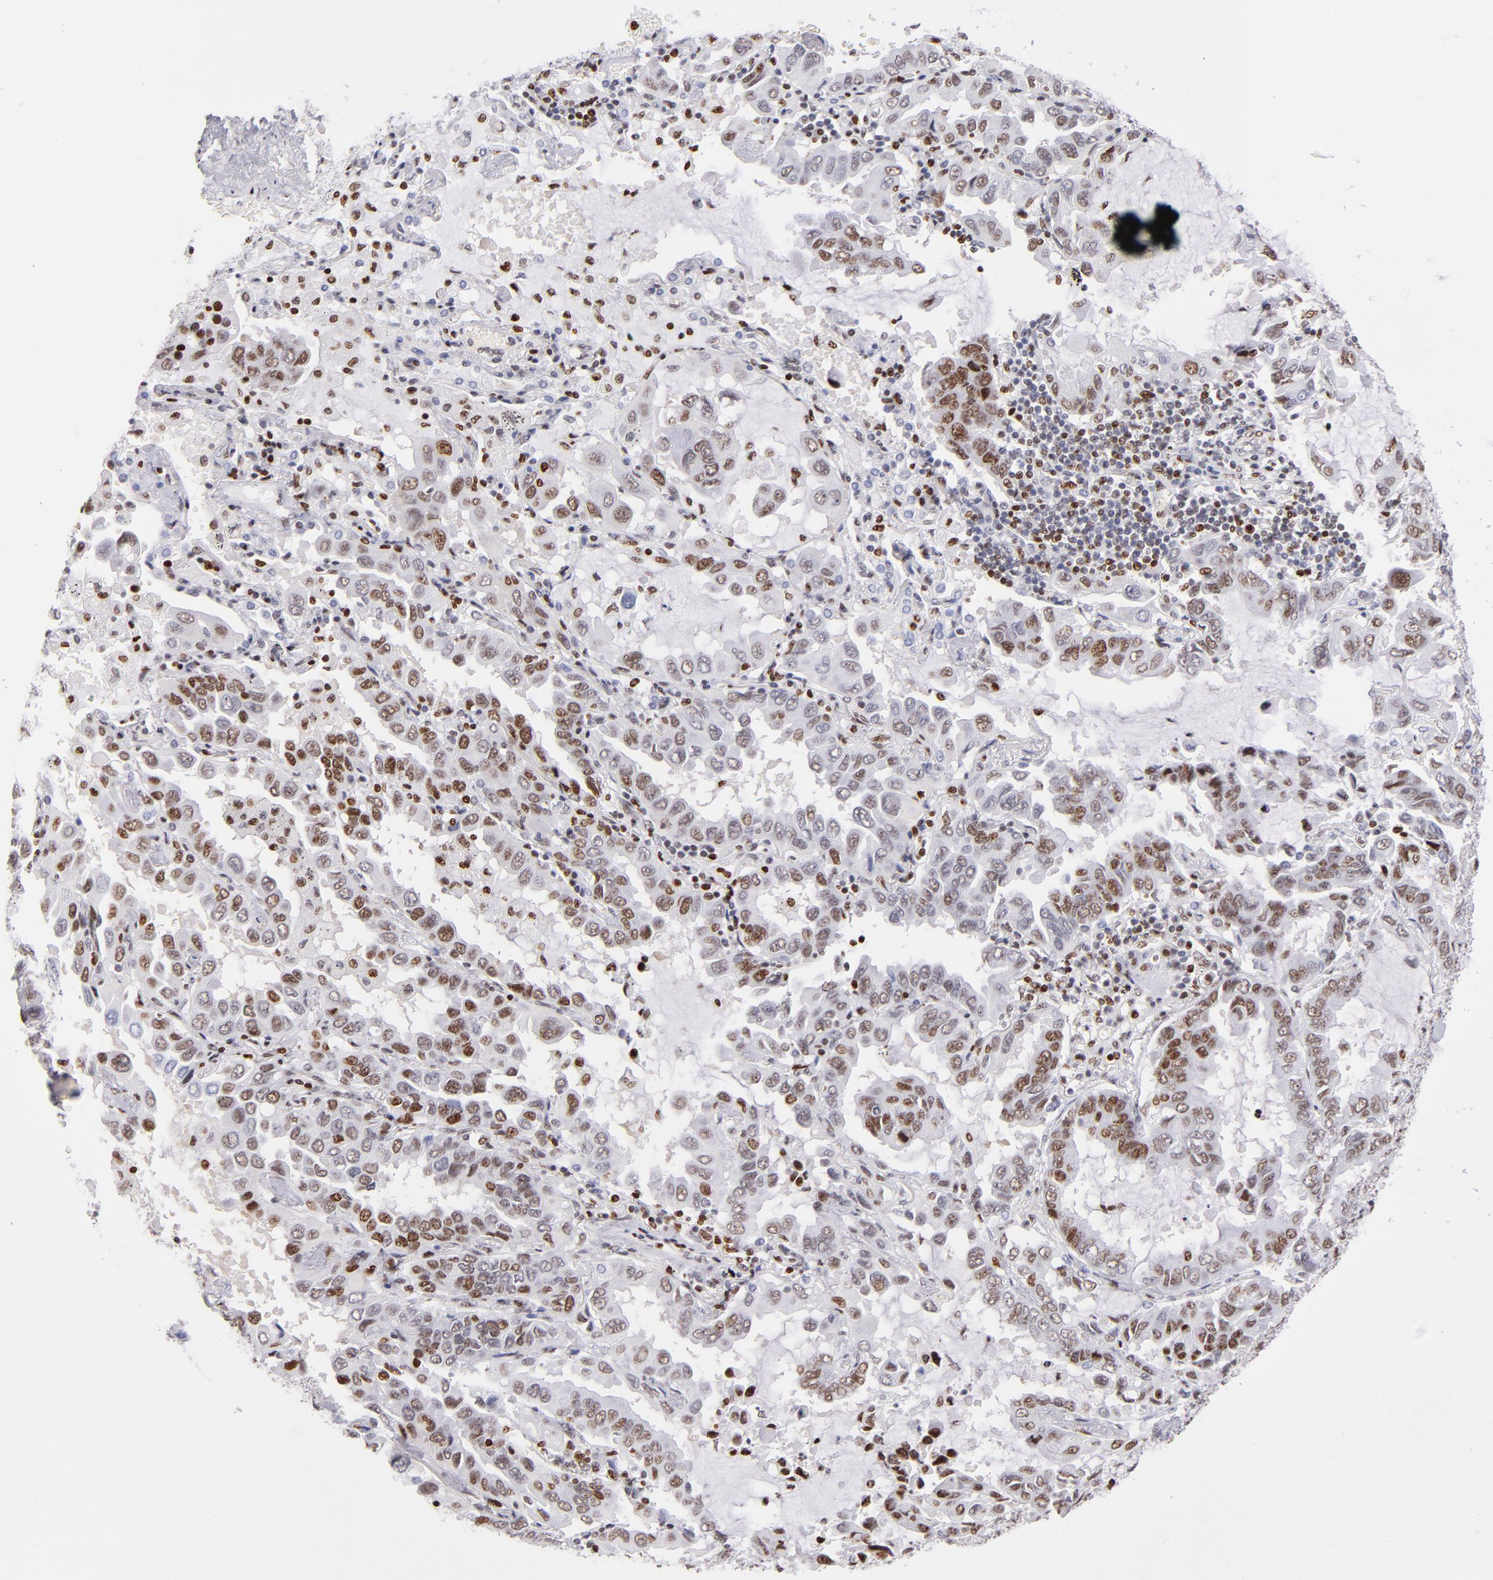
{"staining": {"intensity": "moderate", "quantity": "25%-75%", "location": "nuclear"}, "tissue": "lung cancer", "cell_type": "Tumor cells", "image_type": "cancer", "snomed": [{"axis": "morphology", "description": "Adenocarcinoma, NOS"}, {"axis": "topography", "description": "Lung"}], "caption": "IHC micrograph of neoplastic tissue: human adenocarcinoma (lung) stained using immunohistochemistry (IHC) shows medium levels of moderate protein expression localized specifically in the nuclear of tumor cells, appearing as a nuclear brown color.", "gene": "POLA1", "patient": {"sex": "male", "age": 64}}